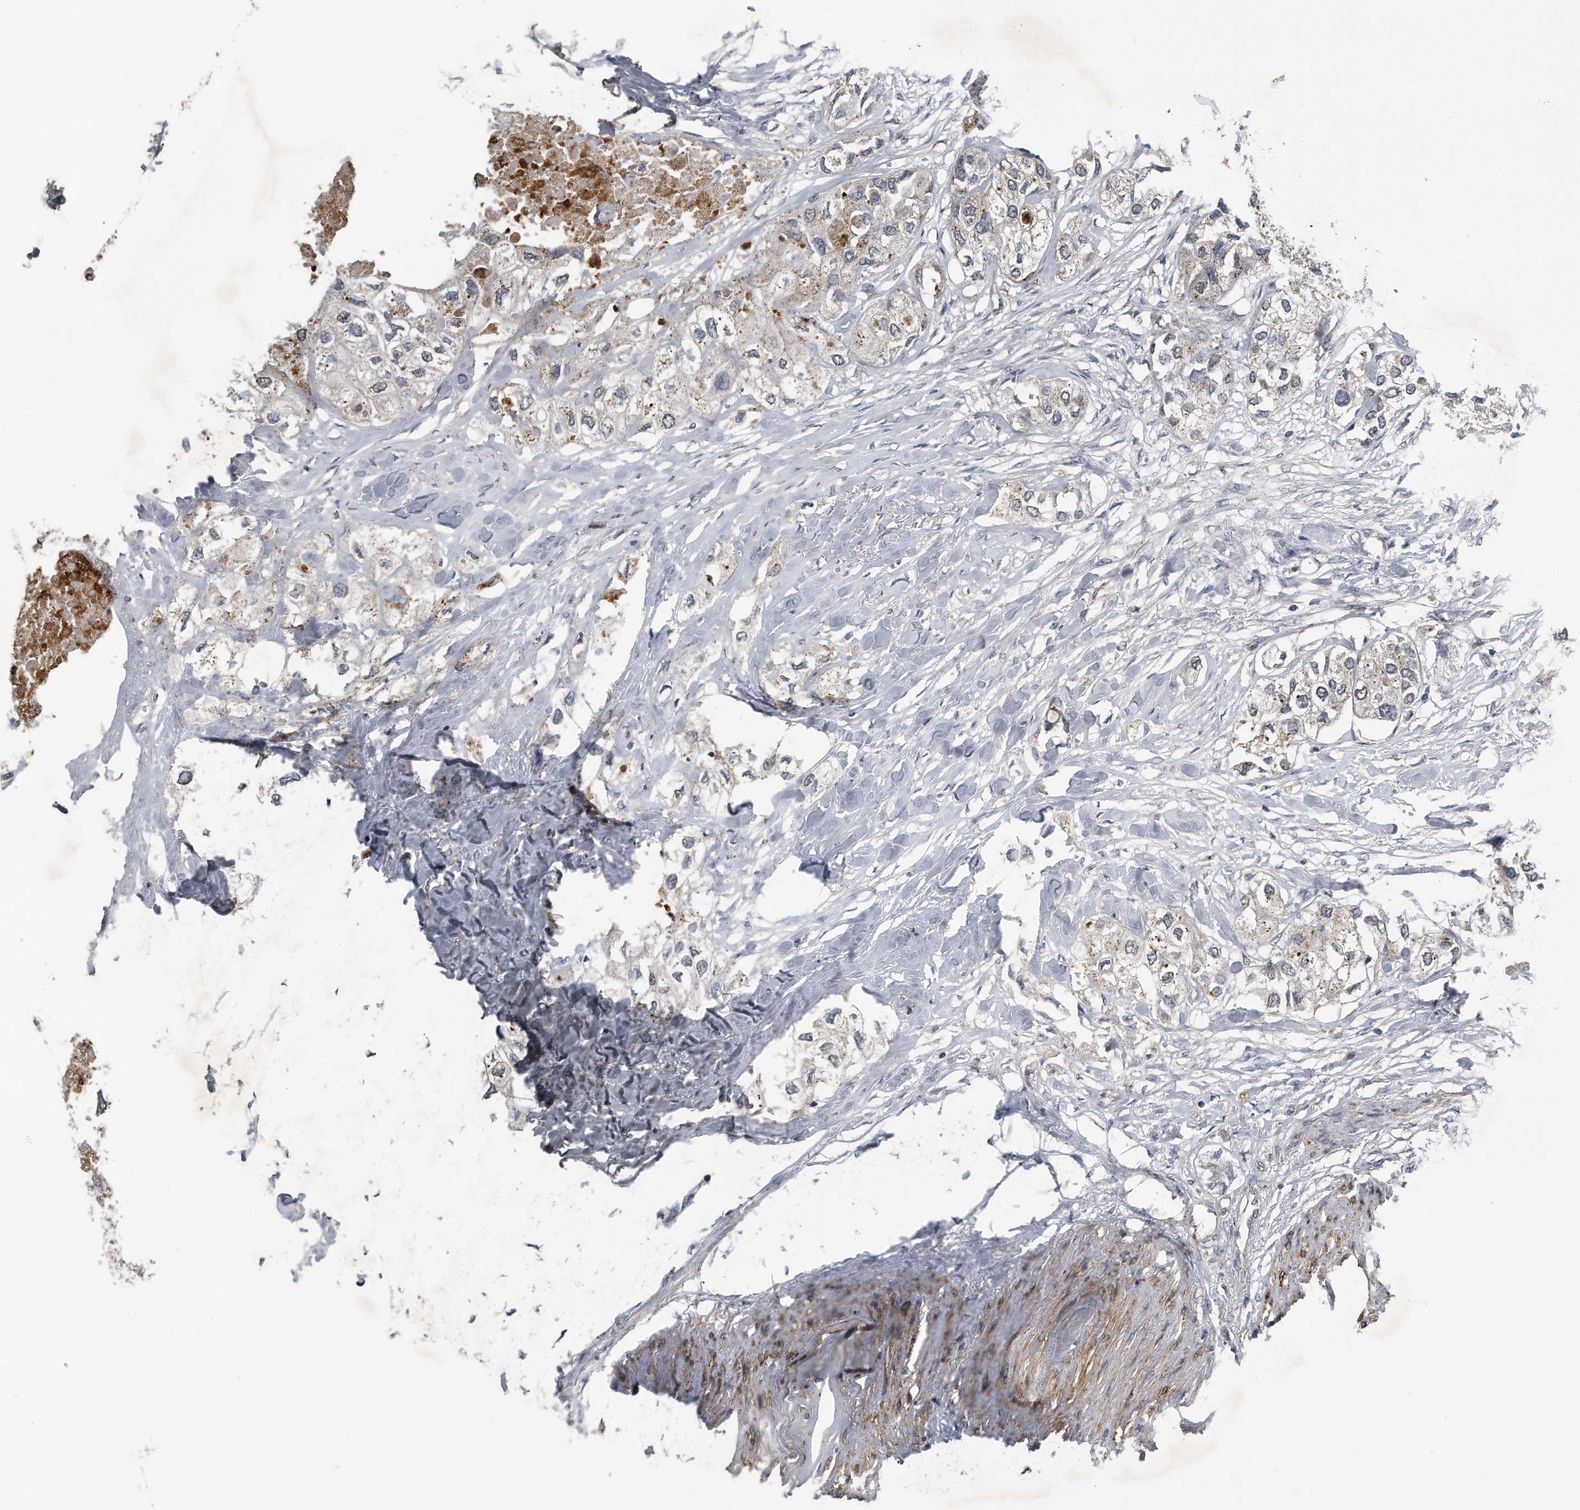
{"staining": {"intensity": "negative", "quantity": "none", "location": "none"}, "tissue": "urothelial cancer", "cell_type": "Tumor cells", "image_type": "cancer", "snomed": [{"axis": "morphology", "description": "Urothelial carcinoma, High grade"}, {"axis": "topography", "description": "Urinary bladder"}], "caption": "Tumor cells show no significant expression in urothelial carcinoma (high-grade).", "gene": "LYRM4", "patient": {"sex": "male", "age": 64}}